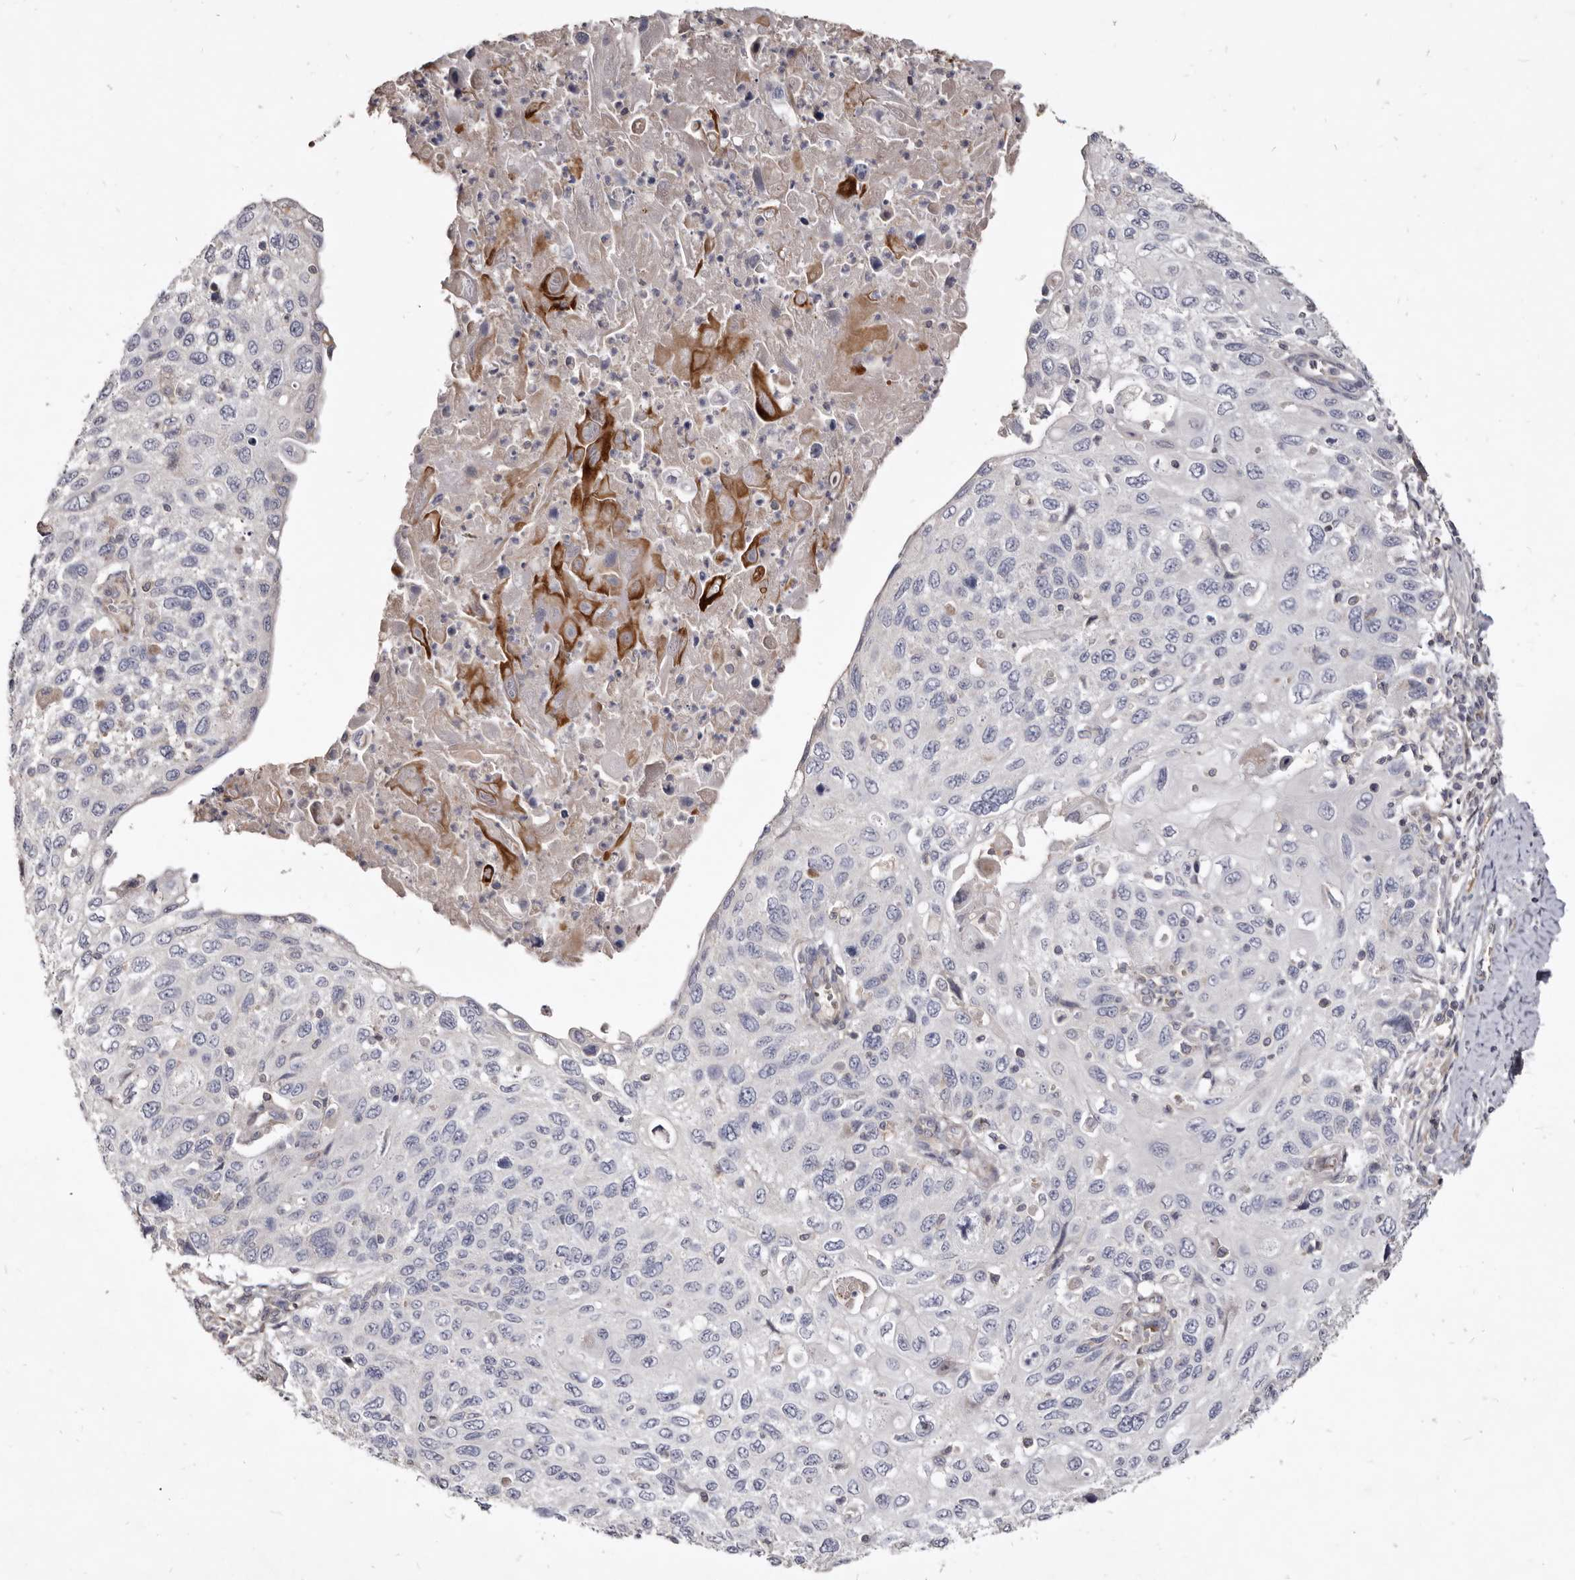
{"staining": {"intensity": "negative", "quantity": "none", "location": "none"}, "tissue": "cervical cancer", "cell_type": "Tumor cells", "image_type": "cancer", "snomed": [{"axis": "morphology", "description": "Squamous cell carcinoma, NOS"}, {"axis": "topography", "description": "Cervix"}], "caption": "Cervical cancer was stained to show a protein in brown. There is no significant expression in tumor cells.", "gene": "FAS", "patient": {"sex": "female", "age": 70}}